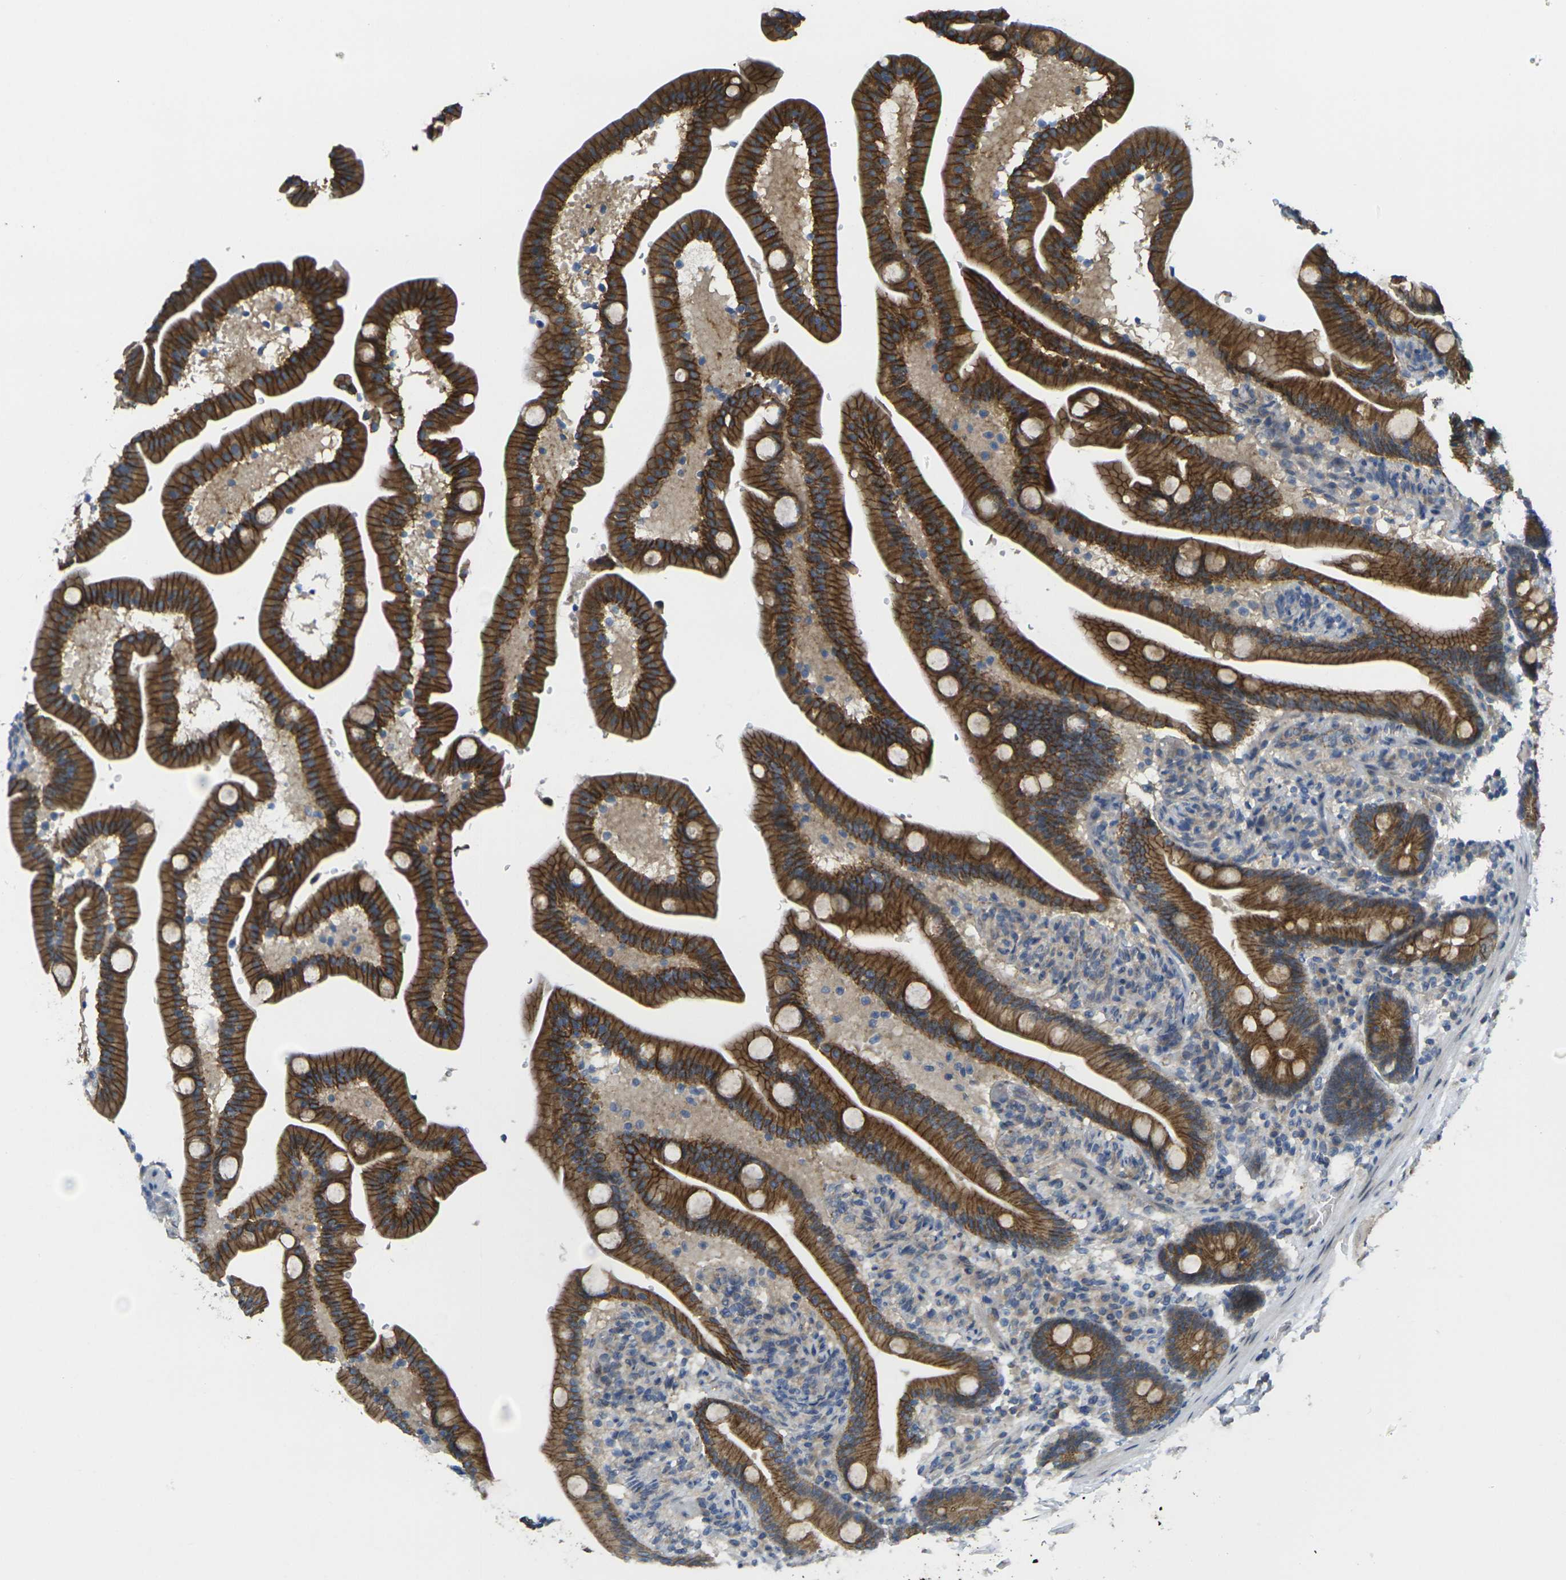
{"staining": {"intensity": "strong", "quantity": ">75%", "location": "cytoplasmic/membranous"}, "tissue": "duodenum", "cell_type": "Glandular cells", "image_type": "normal", "snomed": [{"axis": "morphology", "description": "Normal tissue, NOS"}, {"axis": "topography", "description": "Duodenum"}], "caption": "Strong cytoplasmic/membranous expression for a protein is appreciated in about >75% of glandular cells of benign duodenum using IHC.", "gene": "RHBDD1", "patient": {"sex": "male", "age": 54}}